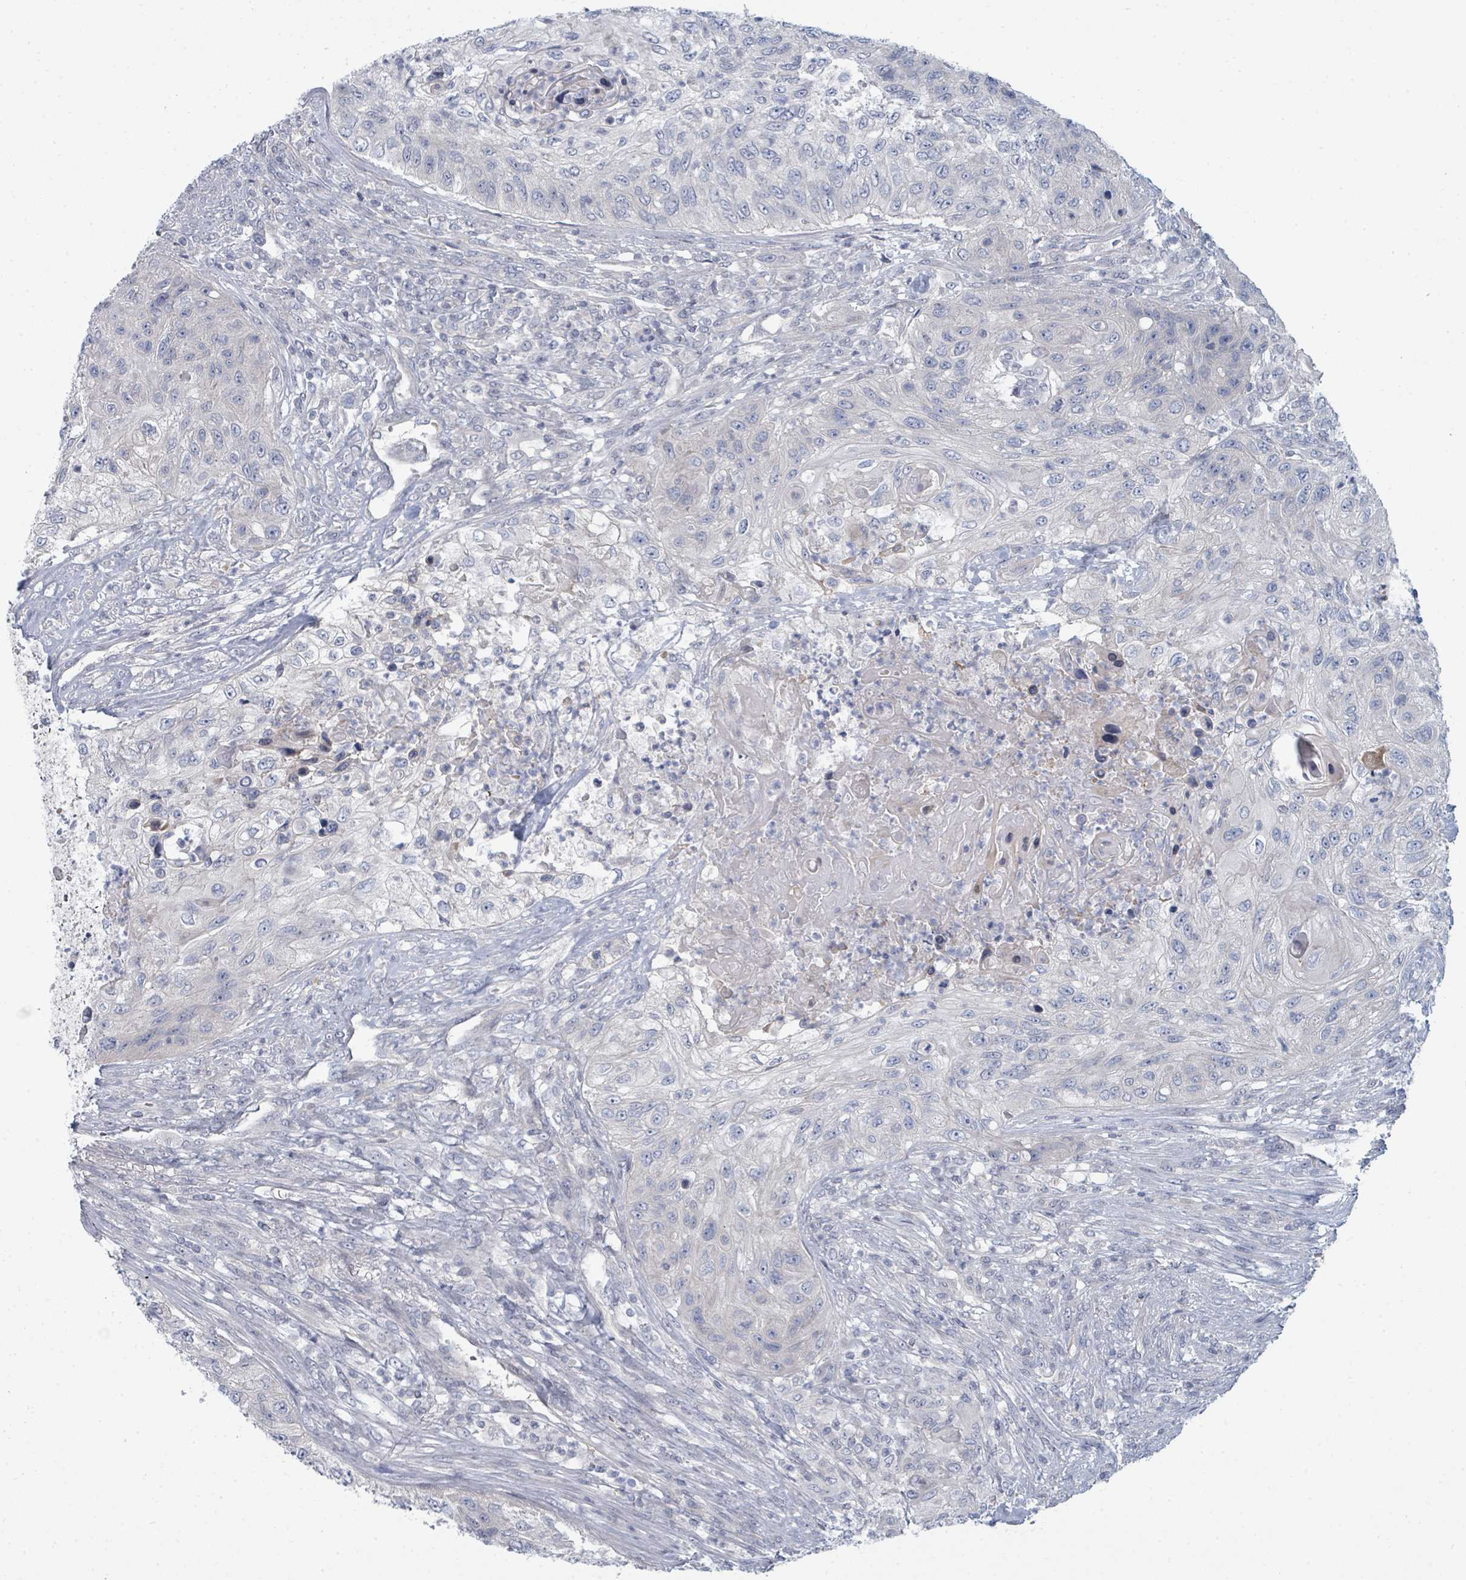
{"staining": {"intensity": "negative", "quantity": "none", "location": "none"}, "tissue": "urothelial cancer", "cell_type": "Tumor cells", "image_type": "cancer", "snomed": [{"axis": "morphology", "description": "Urothelial carcinoma, High grade"}, {"axis": "topography", "description": "Urinary bladder"}], "caption": "Tumor cells are negative for brown protein staining in urothelial cancer.", "gene": "SLC25A45", "patient": {"sex": "female", "age": 60}}